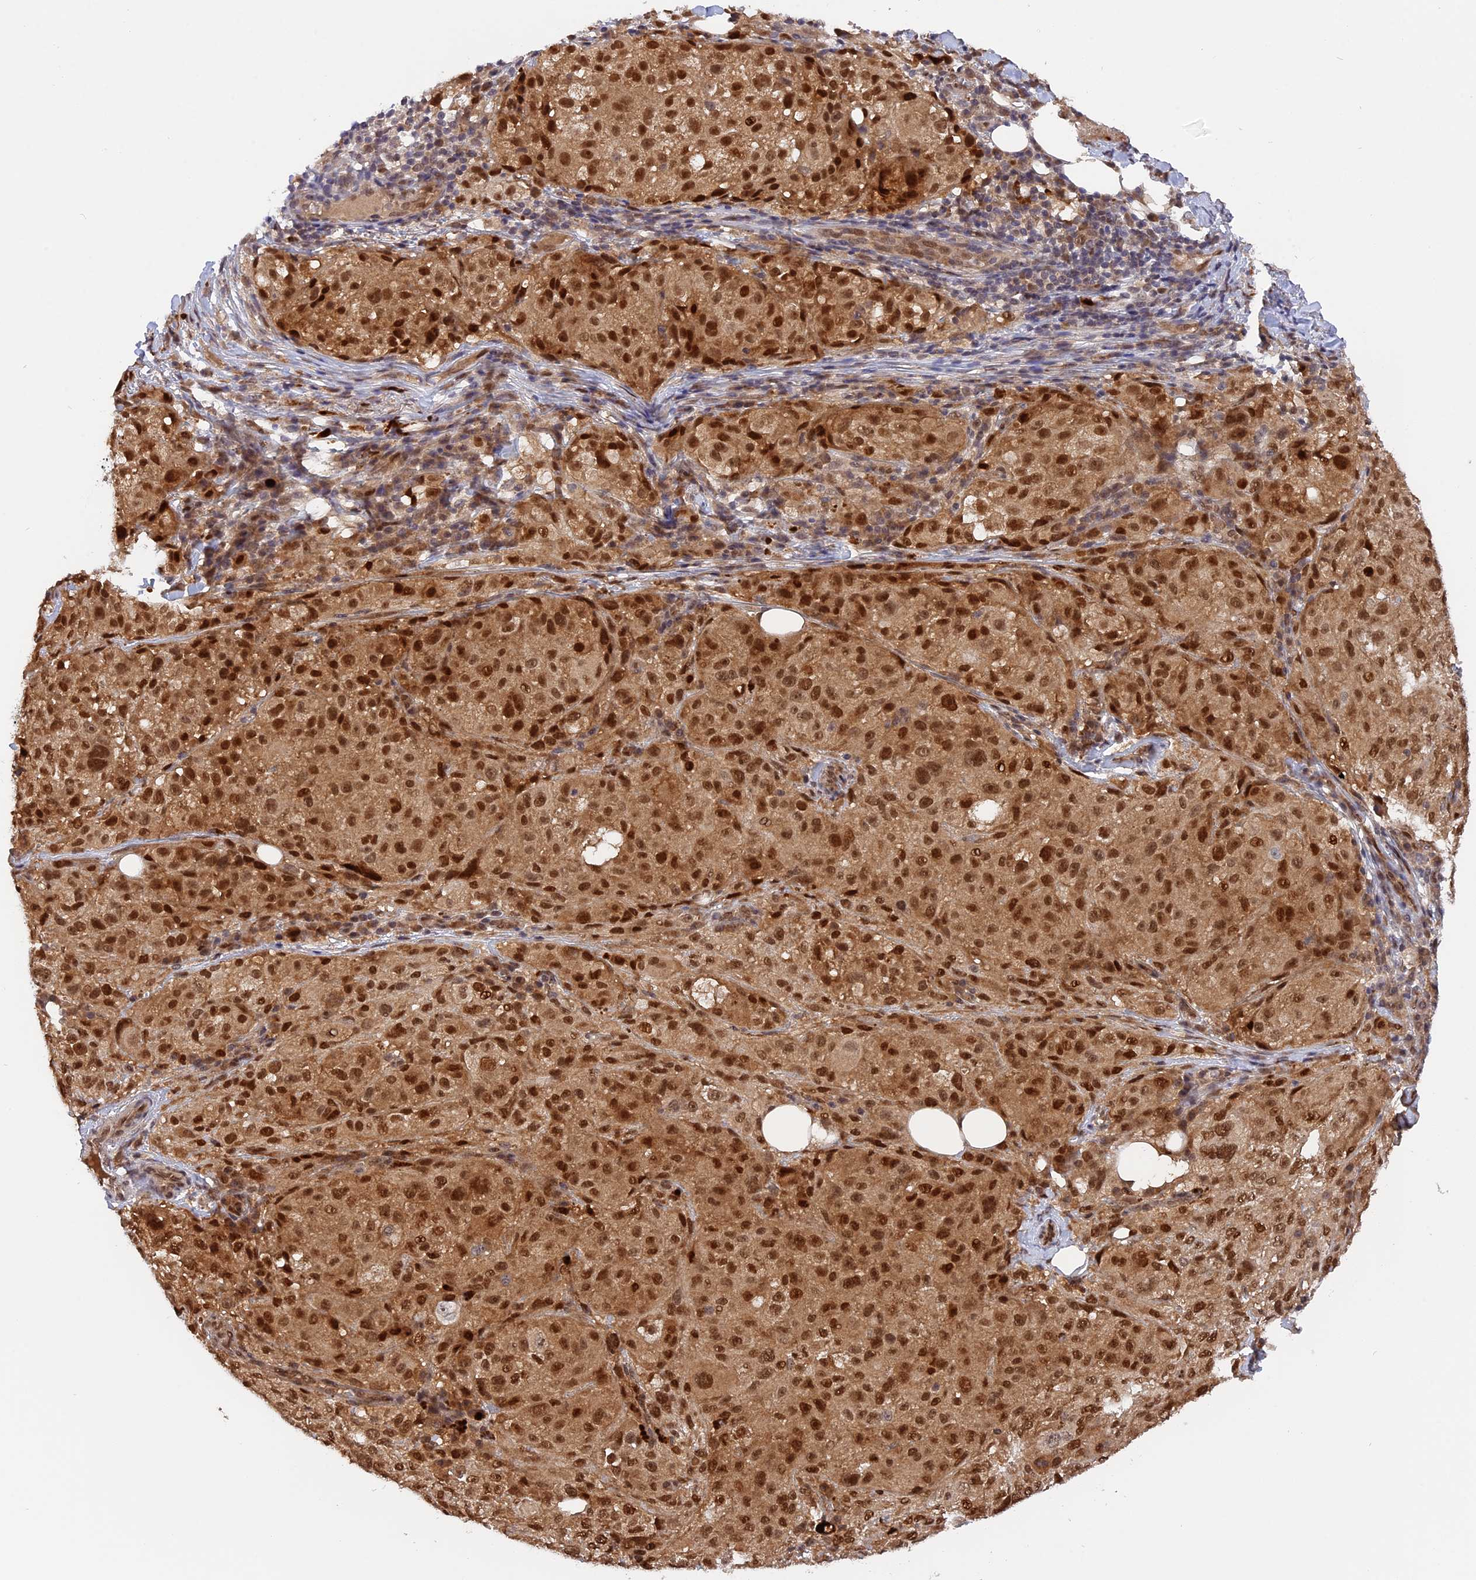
{"staining": {"intensity": "strong", "quantity": ">75%", "location": "nuclear"}, "tissue": "melanoma", "cell_type": "Tumor cells", "image_type": "cancer", "snomed": [{"axis": "morphology", "description": "Necrosis, NOS"}, {"axis": "morphology", "description": "Malignant melanoma, NOS"}, {"axis": "topography", "description": "Skin"}], "caption": "A high-resolution micrograph shows IHC staining of melanoma, which demonstrates strong nuclear positivity in about >75% of tumor cells.", "gene": "ZNF428", "patient": {"sex": "female", "age": 87}}